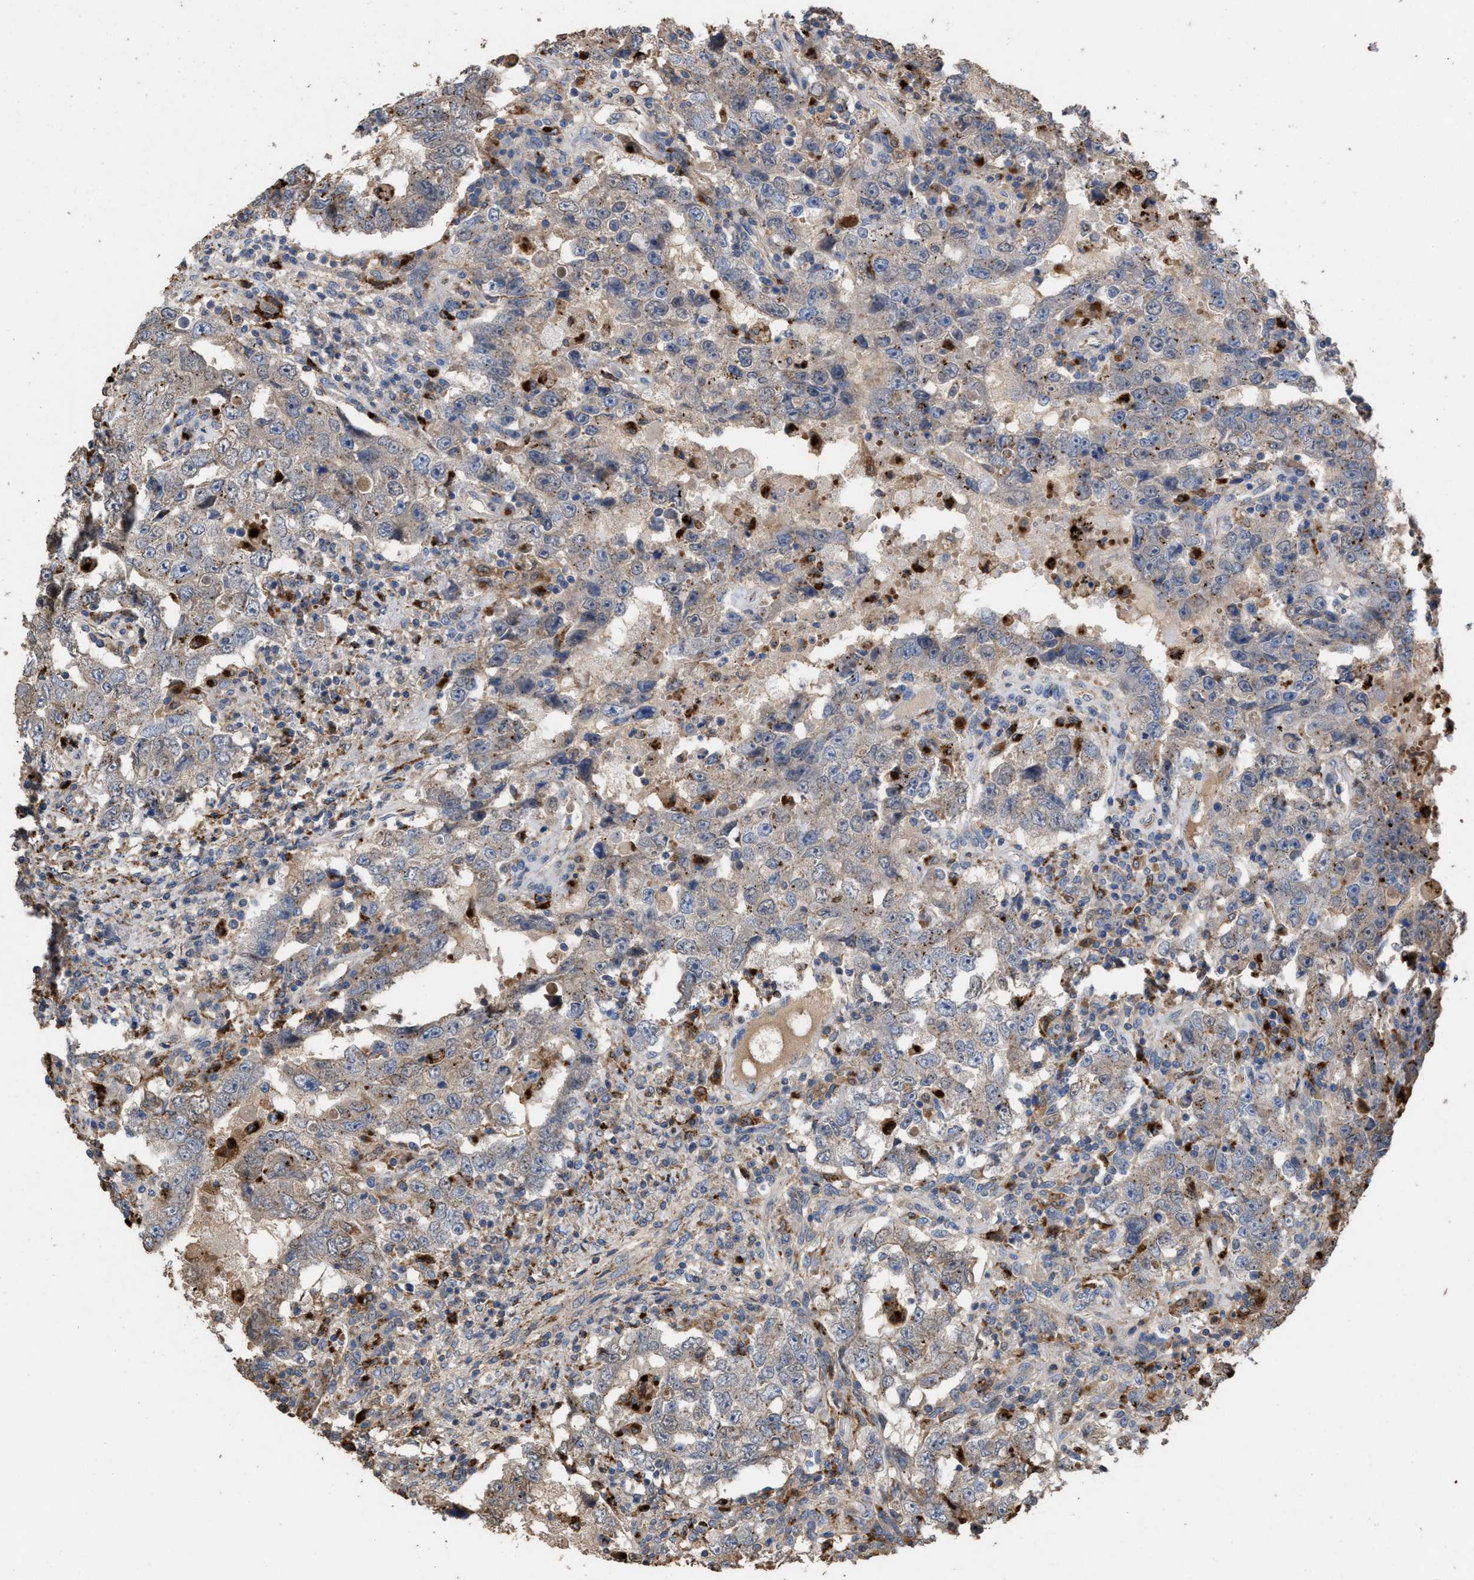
{"staining": {"intensity": "weak", "quantity": "<25%", "location": "cytoplasmic/membranous"}, "tissue": "testis cancer", "cell_type": "Tumor cells", "image_type": "cancer", "snomed": [{"axis": "morphology", "description": "Carcinoma, Embryonal, NOS"}, {"axis": "topography", "description": "Testis"}], "caption": "DAB (3,3'-diaminobenzidine) immunohistochemical staining of human testis cancer shows no significant expression in tumor cells.", "gene": "ELMO3", "patient": {"sex": "male", "age": 26}}